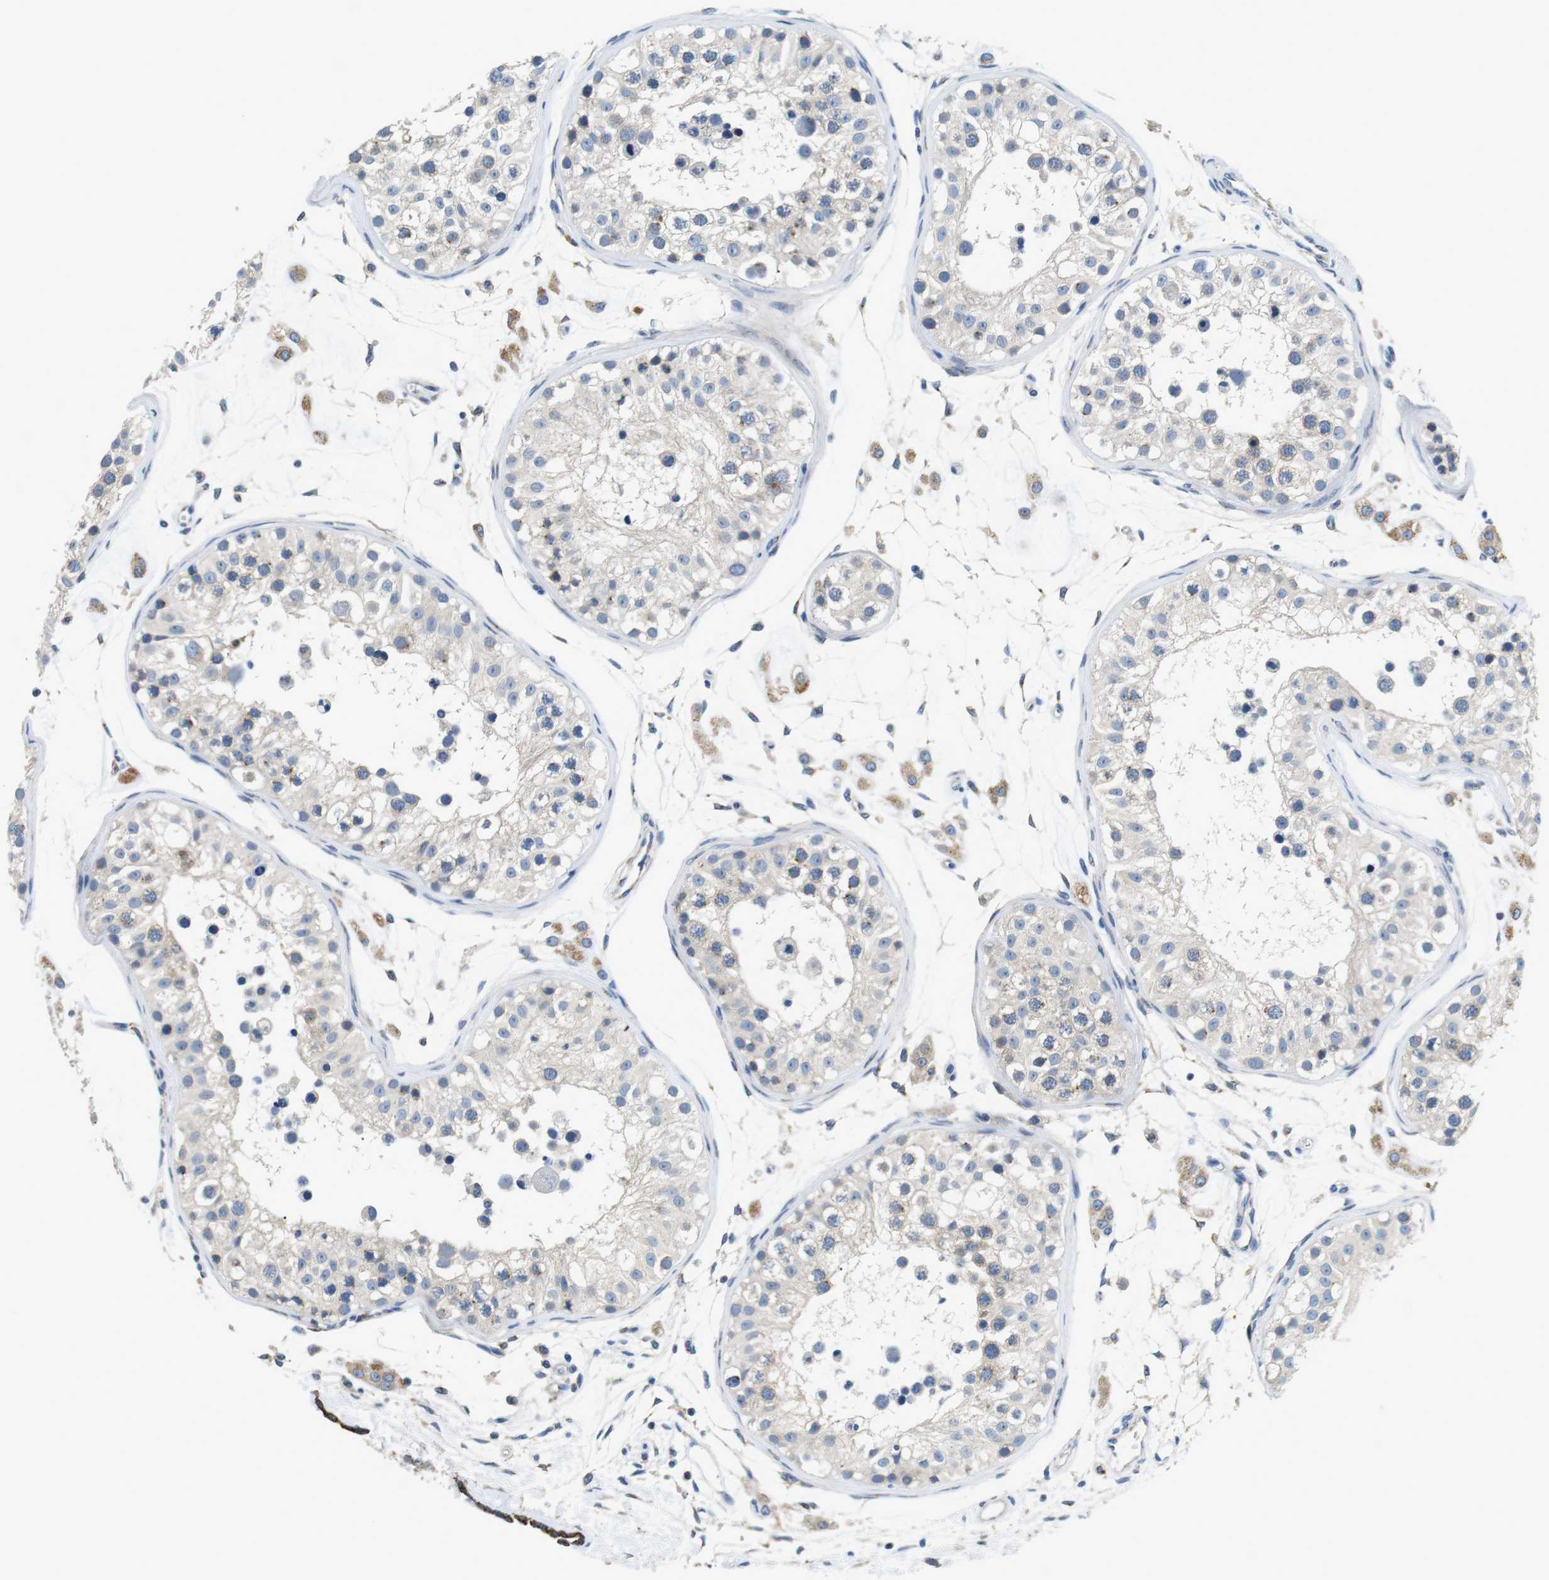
{"staining": {"intensity": "weak", "quantity": "<25%", "location": "cytoplasmic/membranous"}, "tissue": "testis", "cell_type": "Cells in seminiferous ducts", "image_type": "normal", "snomed": [{"axis": "morphology", "description": "Normal tissue, NOS"}, {"axis": "morphology", "description": "Adenocarcinoma, metastatic, NOS"}, {"axis": "topography", "description": "Testis"}], "caption": "Testis was stained to show a protein in brown. There is no significant staining in cells in seminiferous ducts.", "gene": "UNC5CL", "patient": {"sex": "male", "age": 26}}